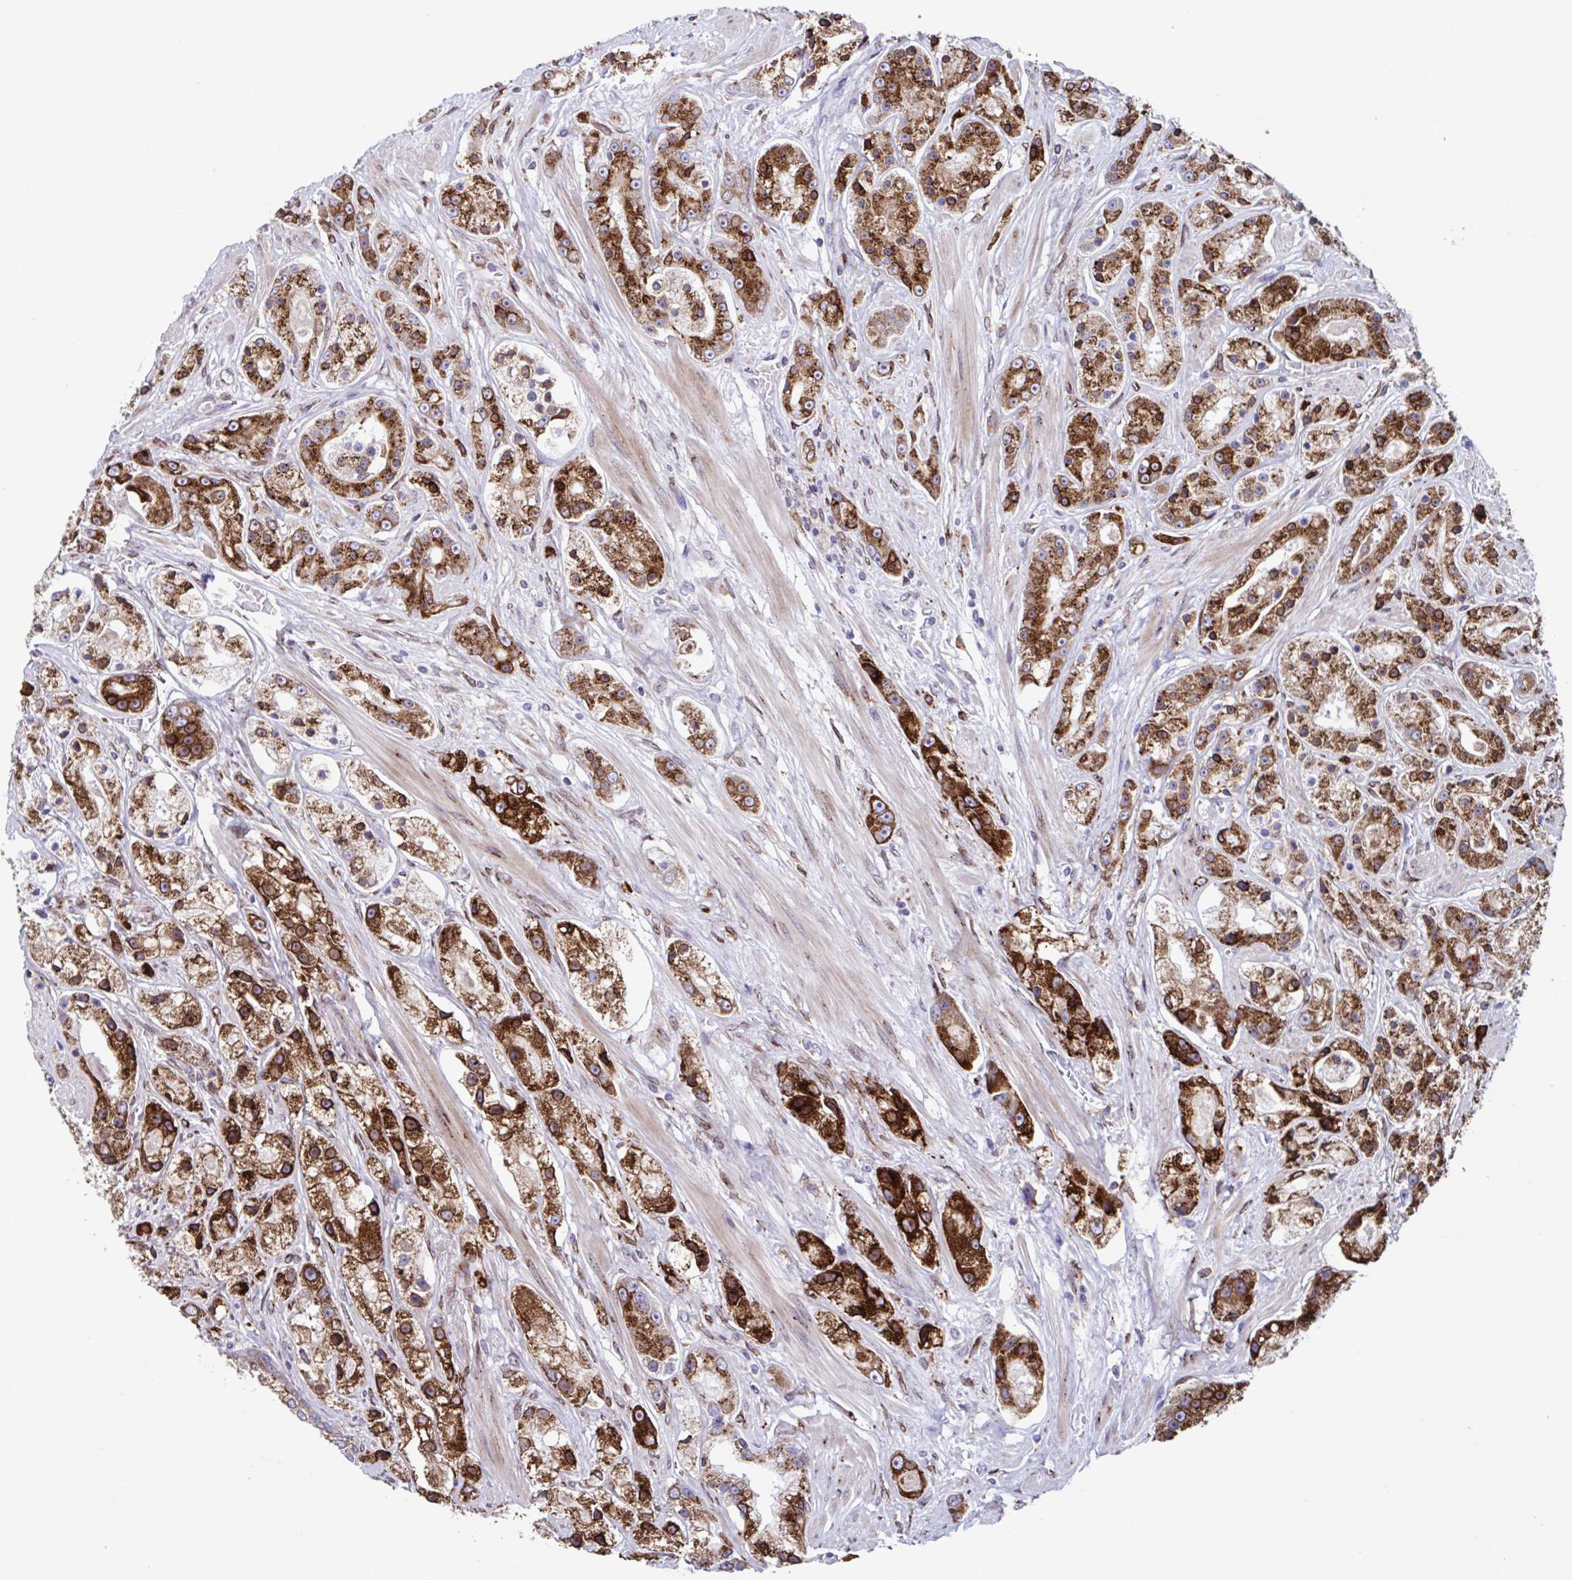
{"staining": {"intensity": "strong", "quantity": ">75%", "location": "cytoplasmic/membranous"}, "tissue": "prostate cancer", "cell_type": "Tumor cells", "image_type": "cancer", "snomed": [{"axis": "morphology", "description": "Adenocarcinoma, High grade"}, {"axis": "topography", "description": "Prostate"}], "caption": "Brown immunohistochemical staining in prostate cancer reveals strong cytoplasmic/membranous staining in about >75% of tumor cells. The staining was performed using DAB, with brown indicating positive protein expression. Nuclei are stained blue with hematoxylin.", "gene": "RFK", "patient": {"sex": "male", "age": 67}}